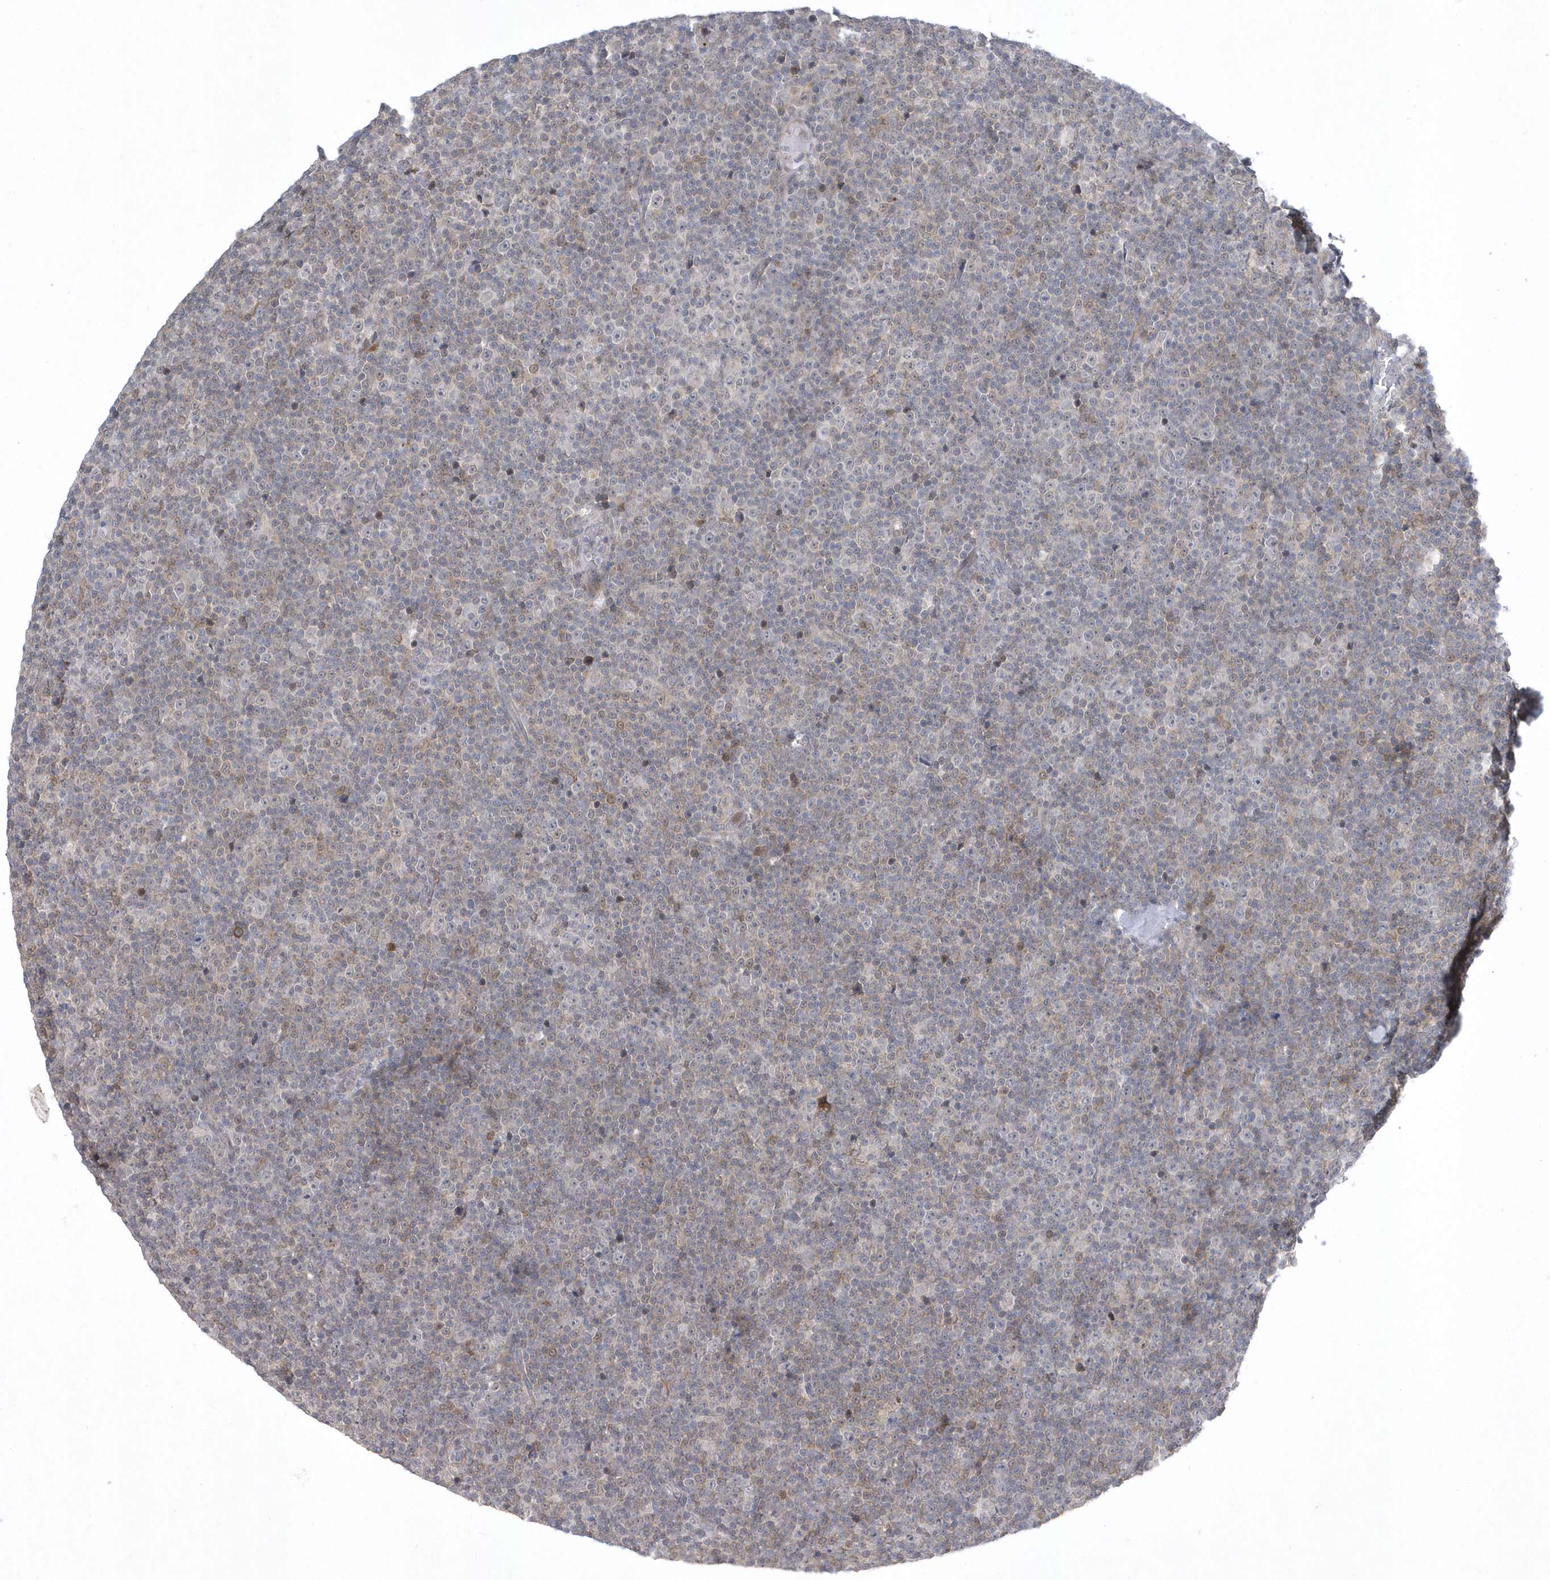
{"staining": {"intensity": "negative", "quantity": "none", "location": "none"}, "tissue": "lymphoma", "cell_type": "Tumor cells", "image_type": "cancer", "snomed": [{"axis": "morphology", "description": "Malignant lymphoma, non-Hodgkin's type, Low grade"}, {"axis": "topography", "description": "Lymph node"}], "caption": "Micrograph shows no protein positivity in tumor cells of malignant lymphoma, non-Hodgkin's type (low-grade) tissue.", "gene": "ZC3H12D", "patient": {"sex": "female", "age": 67}}